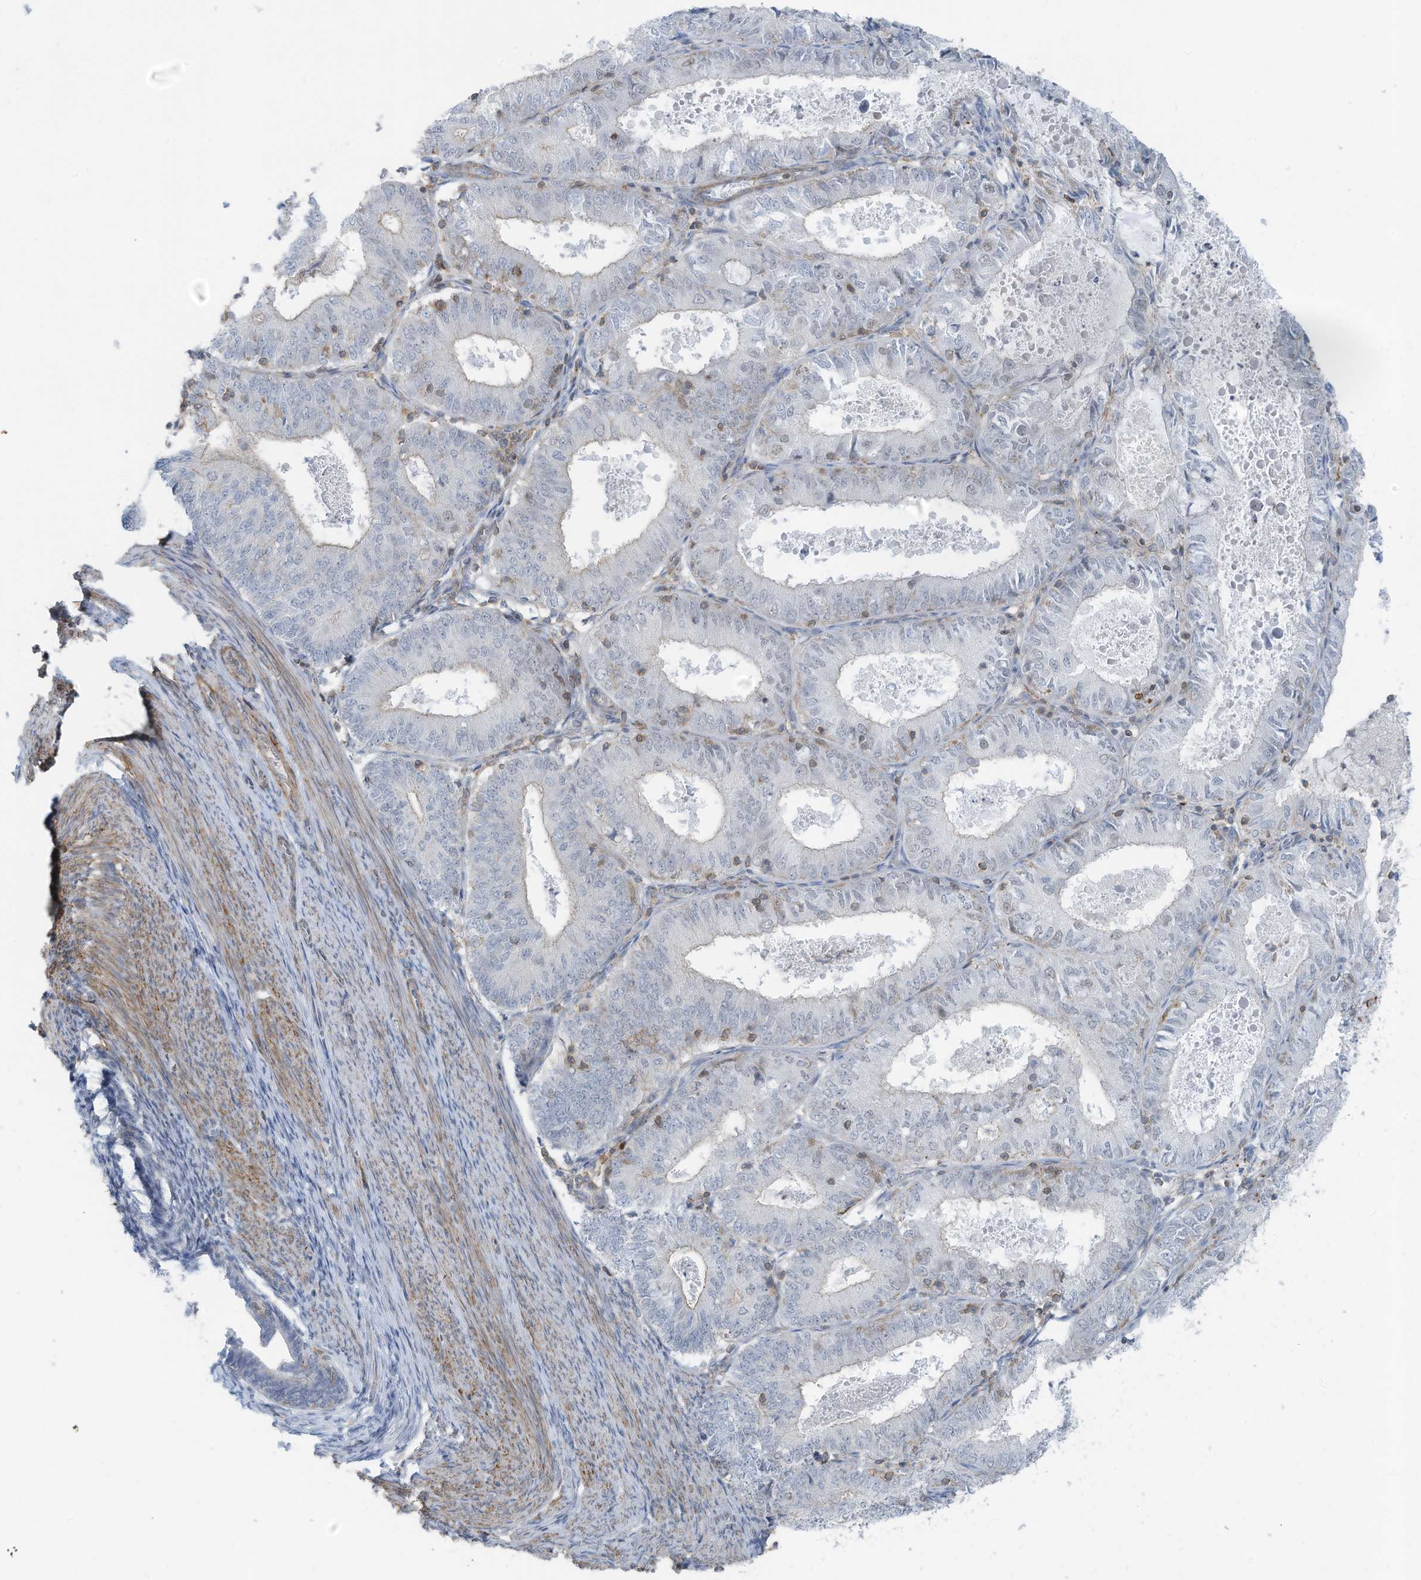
{"staining": {"intensity": "negative", "quantity": "none", "location": "none"}, "tissue": "endometrial cancer", "cell_type": "Tumor cells", "image_type": "cancer", "snomed": [{"axis": "morphology", "description": "Adenocarcinoma, NOS"}, {"axis": "topography", "description": "Endometrium"}], "caption": "Image shows no protein staining in tumor cells of endometrial adenocarcinoma tissue.", "gene": "ZNF846", "patient": {"sex": "female", "age": 57}}